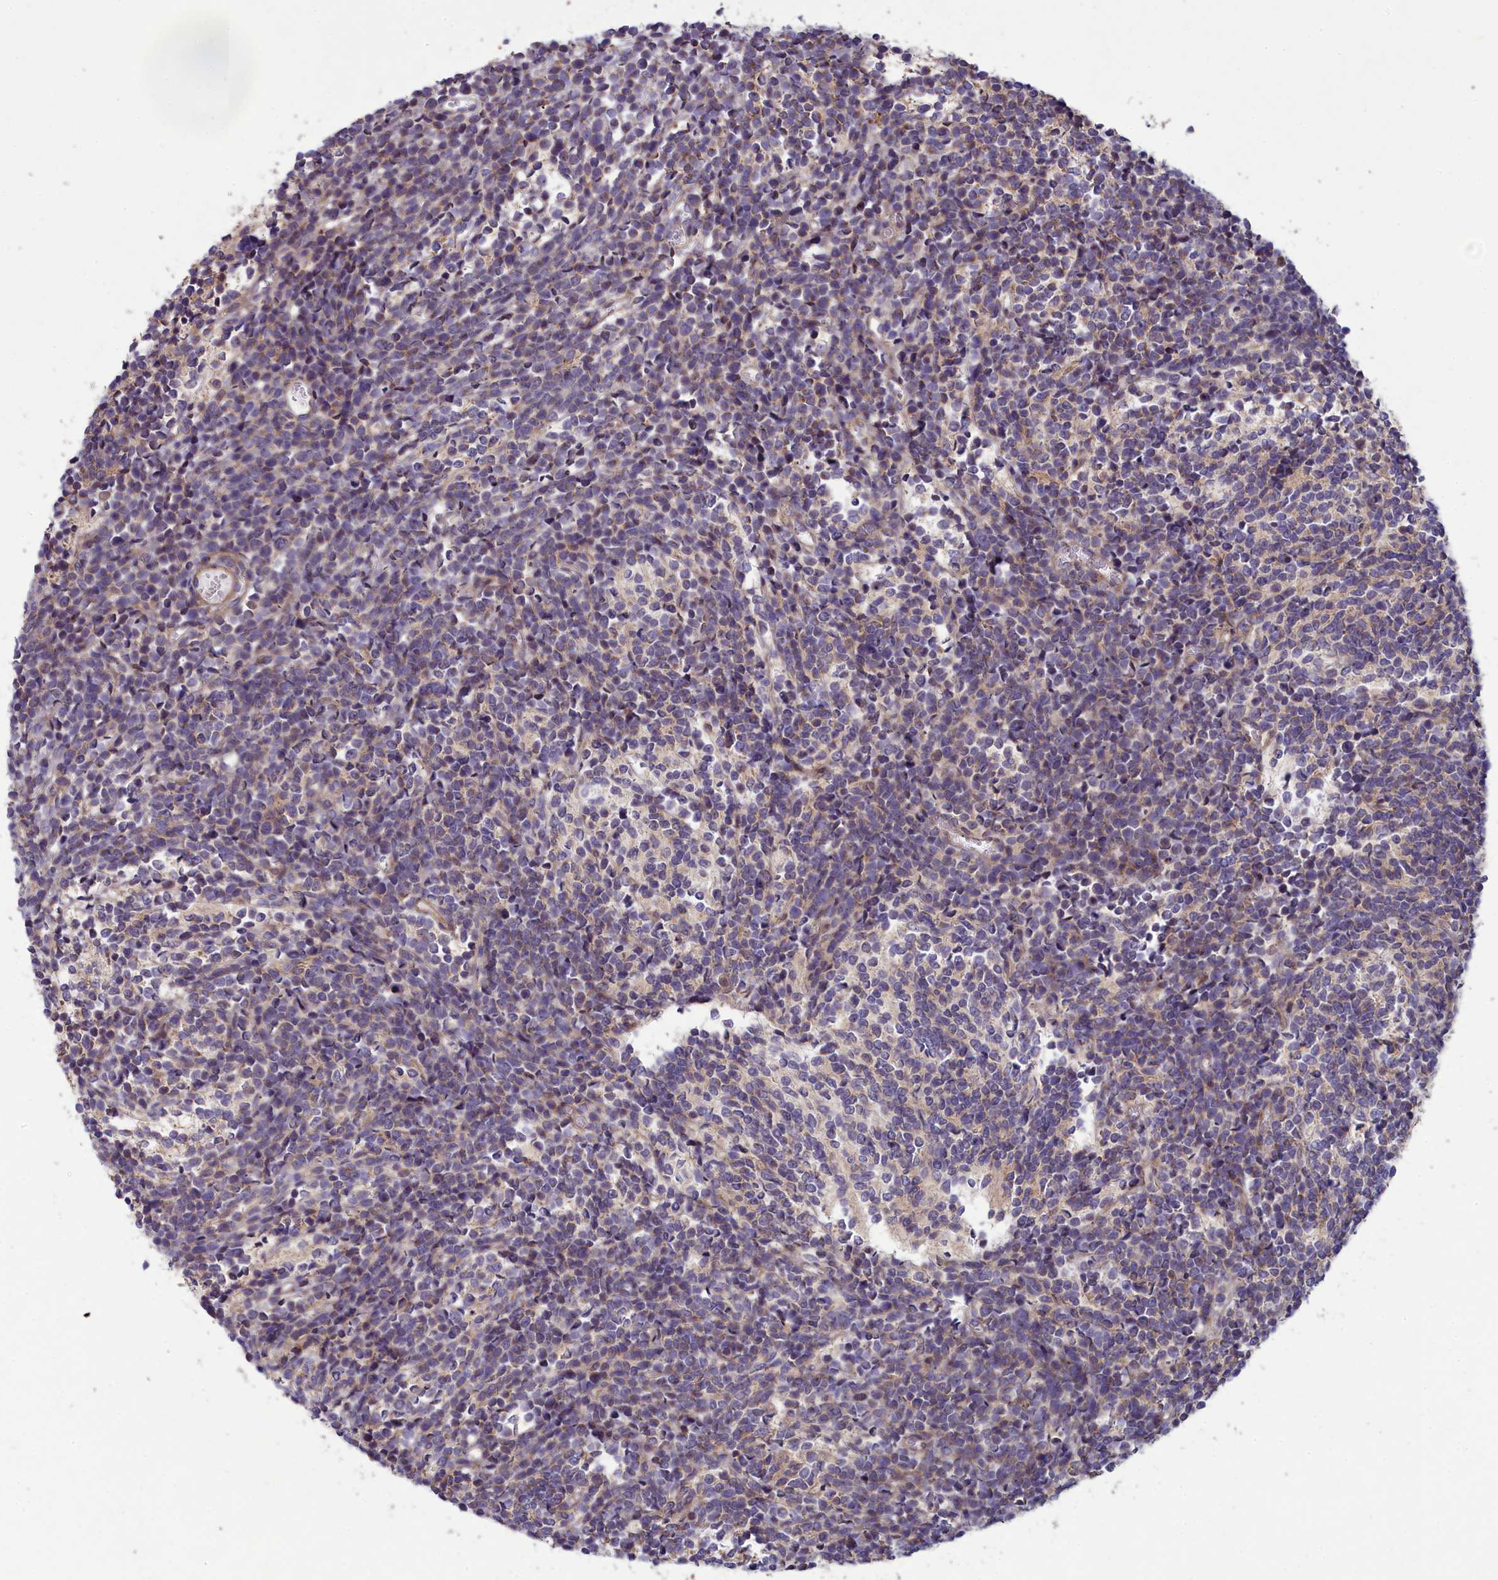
{"staining": {"intensity": "weak", "quantity": "<25%", "location": "cytoplasmic/membranous"}, "tissue": "glioma", "cell_type": "Tumor cells", "image_type": "cancer", "snomed": [{"axis": "morphology", "description": "Glioma, malignant, Low grade"}, {"axis": "topography", "description": "Brain"}], "caption": "Tumor cells show no significant positivity in low-grade glioma (malignant).", "gene": "BLTP2", "patient": {"sex": "female", "age": 1}}